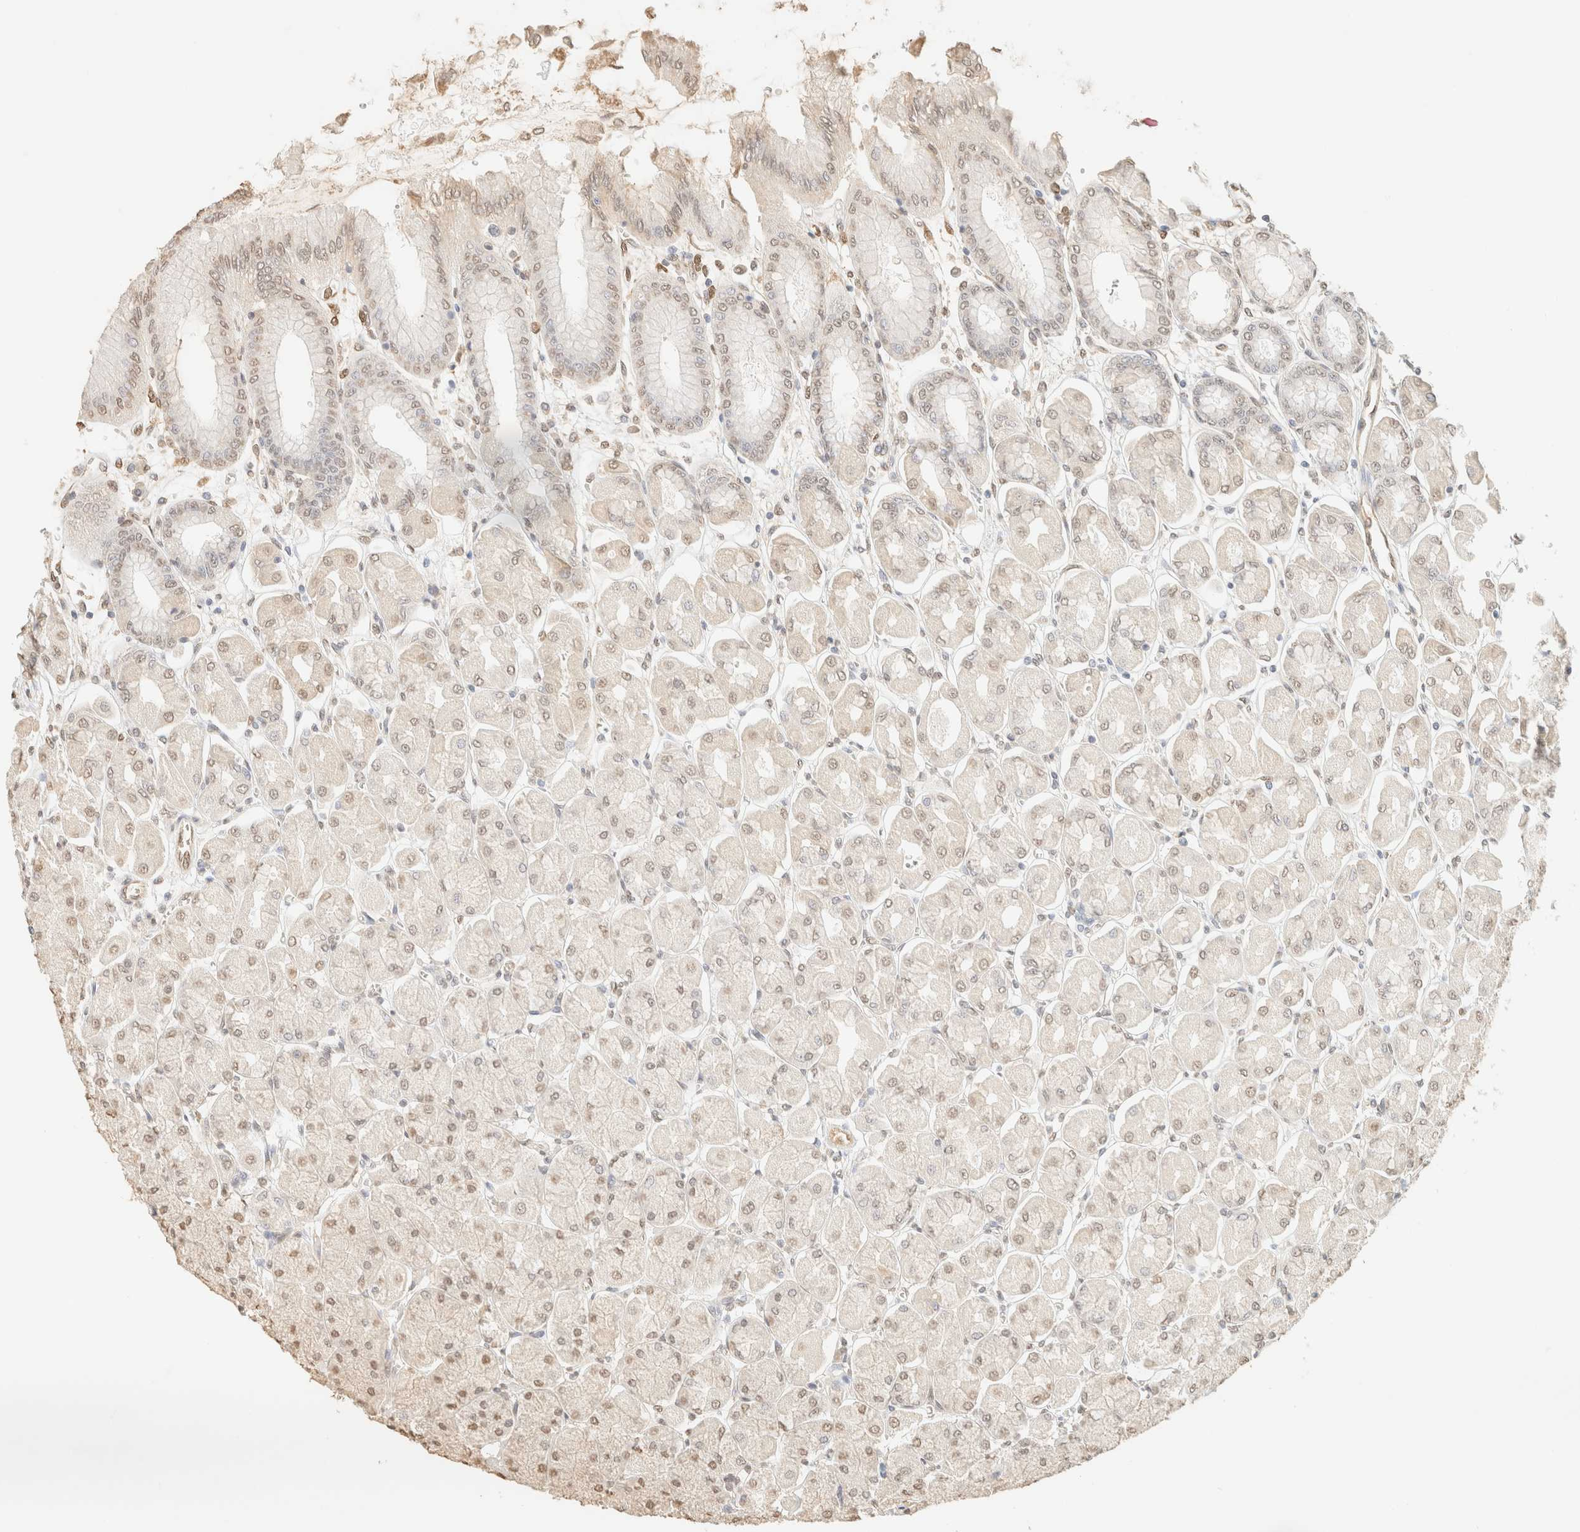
{"staining": {"intensity": "weak", "quantity": "25%-75%", "location": "nuclear"}, "tissue": "stomach", "cell_type": "Glandular cells", "image_type": "normal", "snomed": [{"axis": "morphology", "description": "Normal tissue, NOS"}, {"axis": "topography", "description": "Stomach, upper"}], "caption": "Immunohistochemical staining of unremarkable stomach exhibits 25%-75% levels of weak nuclear protein staining in about 25%-75% of glandular cells.", "gene": "S100A13", "patient": {"sex": "female", "age": 56}}